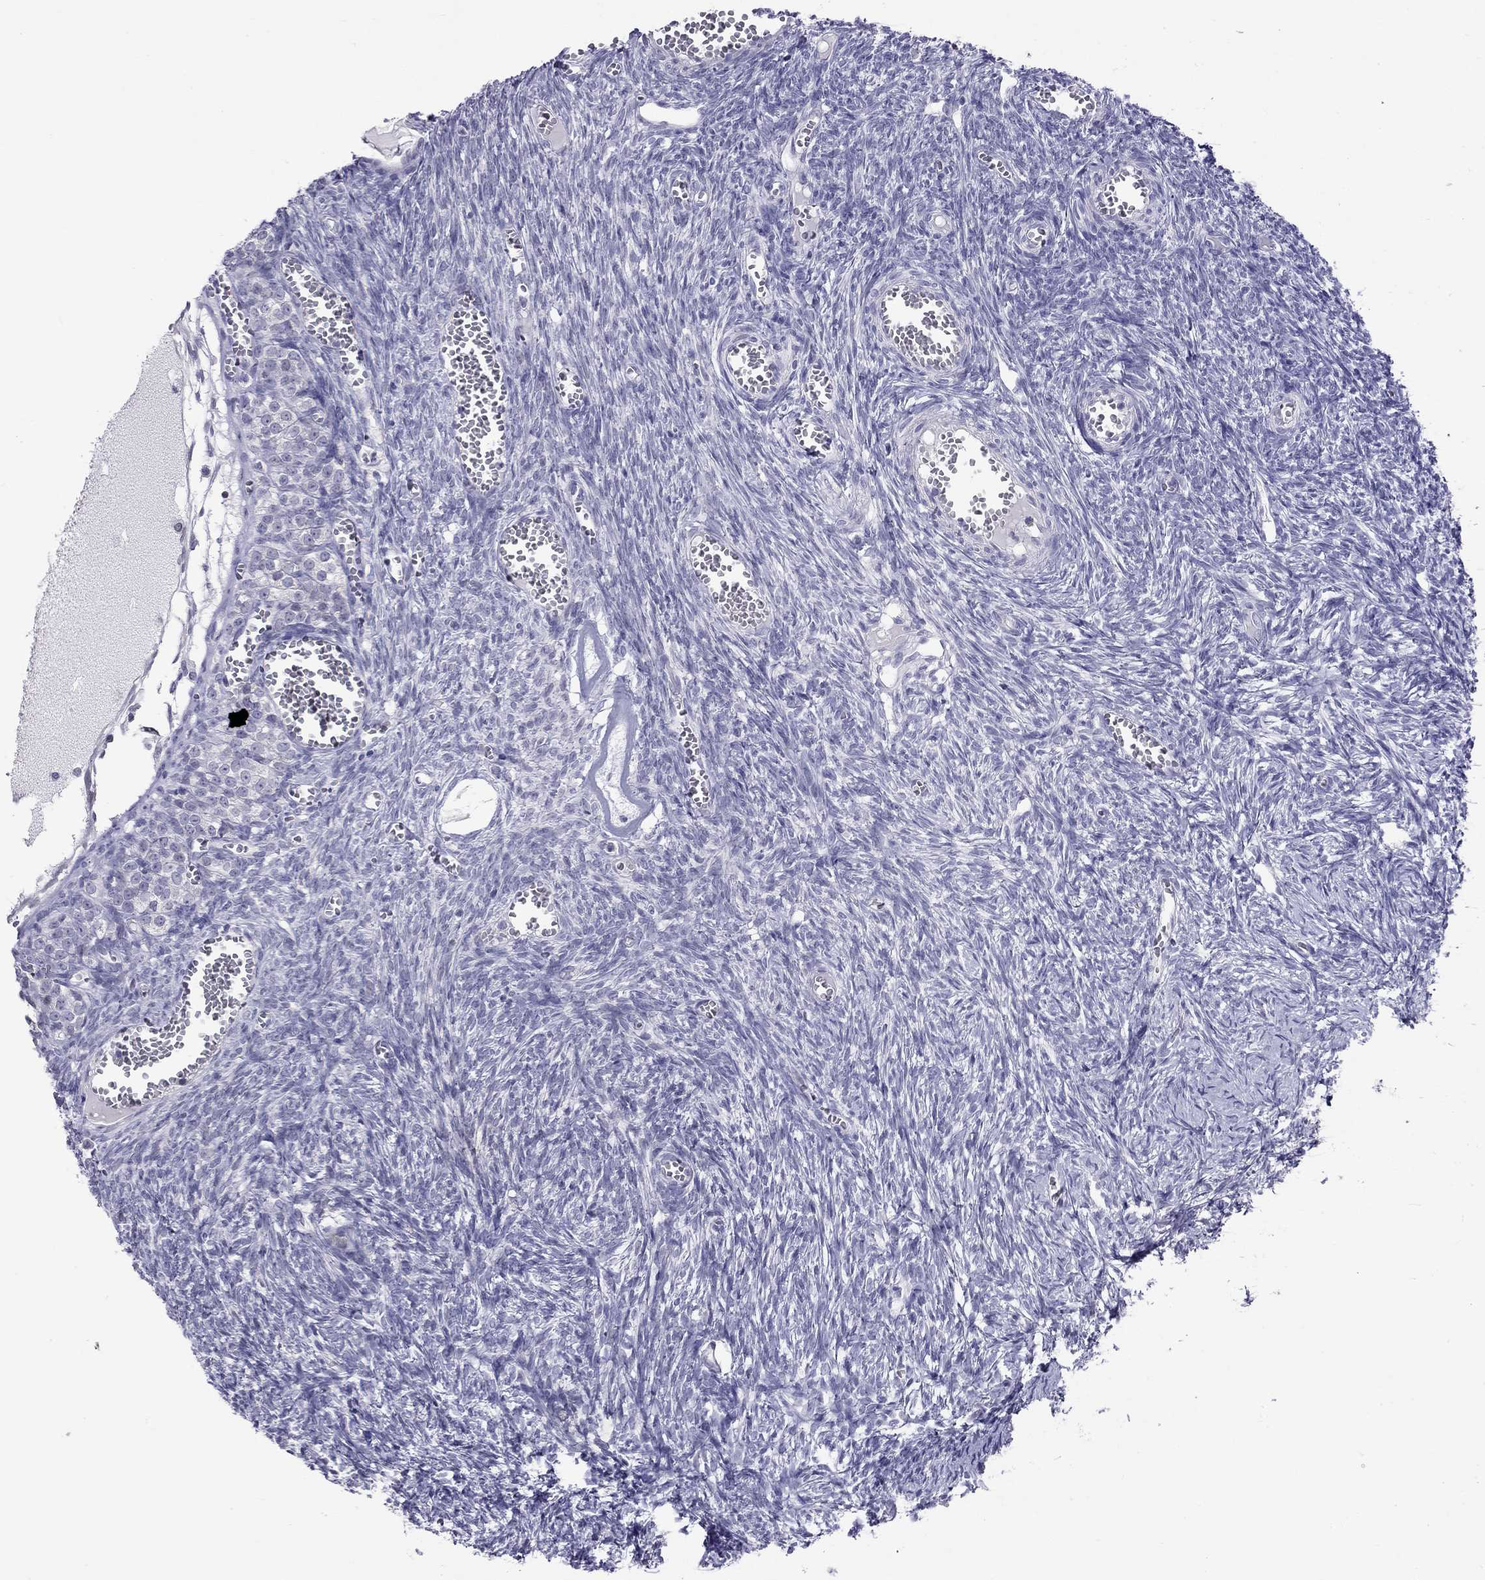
{"staining": {"intensity": "negative", "quantity": "none", "location": "none"}, "tissue": "ovary", "cell_type": "Follicle cells", "image_type": "normal", "snomed": [{"axis": "morphology", "description": "Normal tissue, NOS"}, {"axis": "topography", "description": "Ovary"}], "caption": "Protein analysis of unremarkable ovary displays no significant positivity in follicle cells.", "gene": "MUC15", "patient": {"sex": "female", "age": 43}}